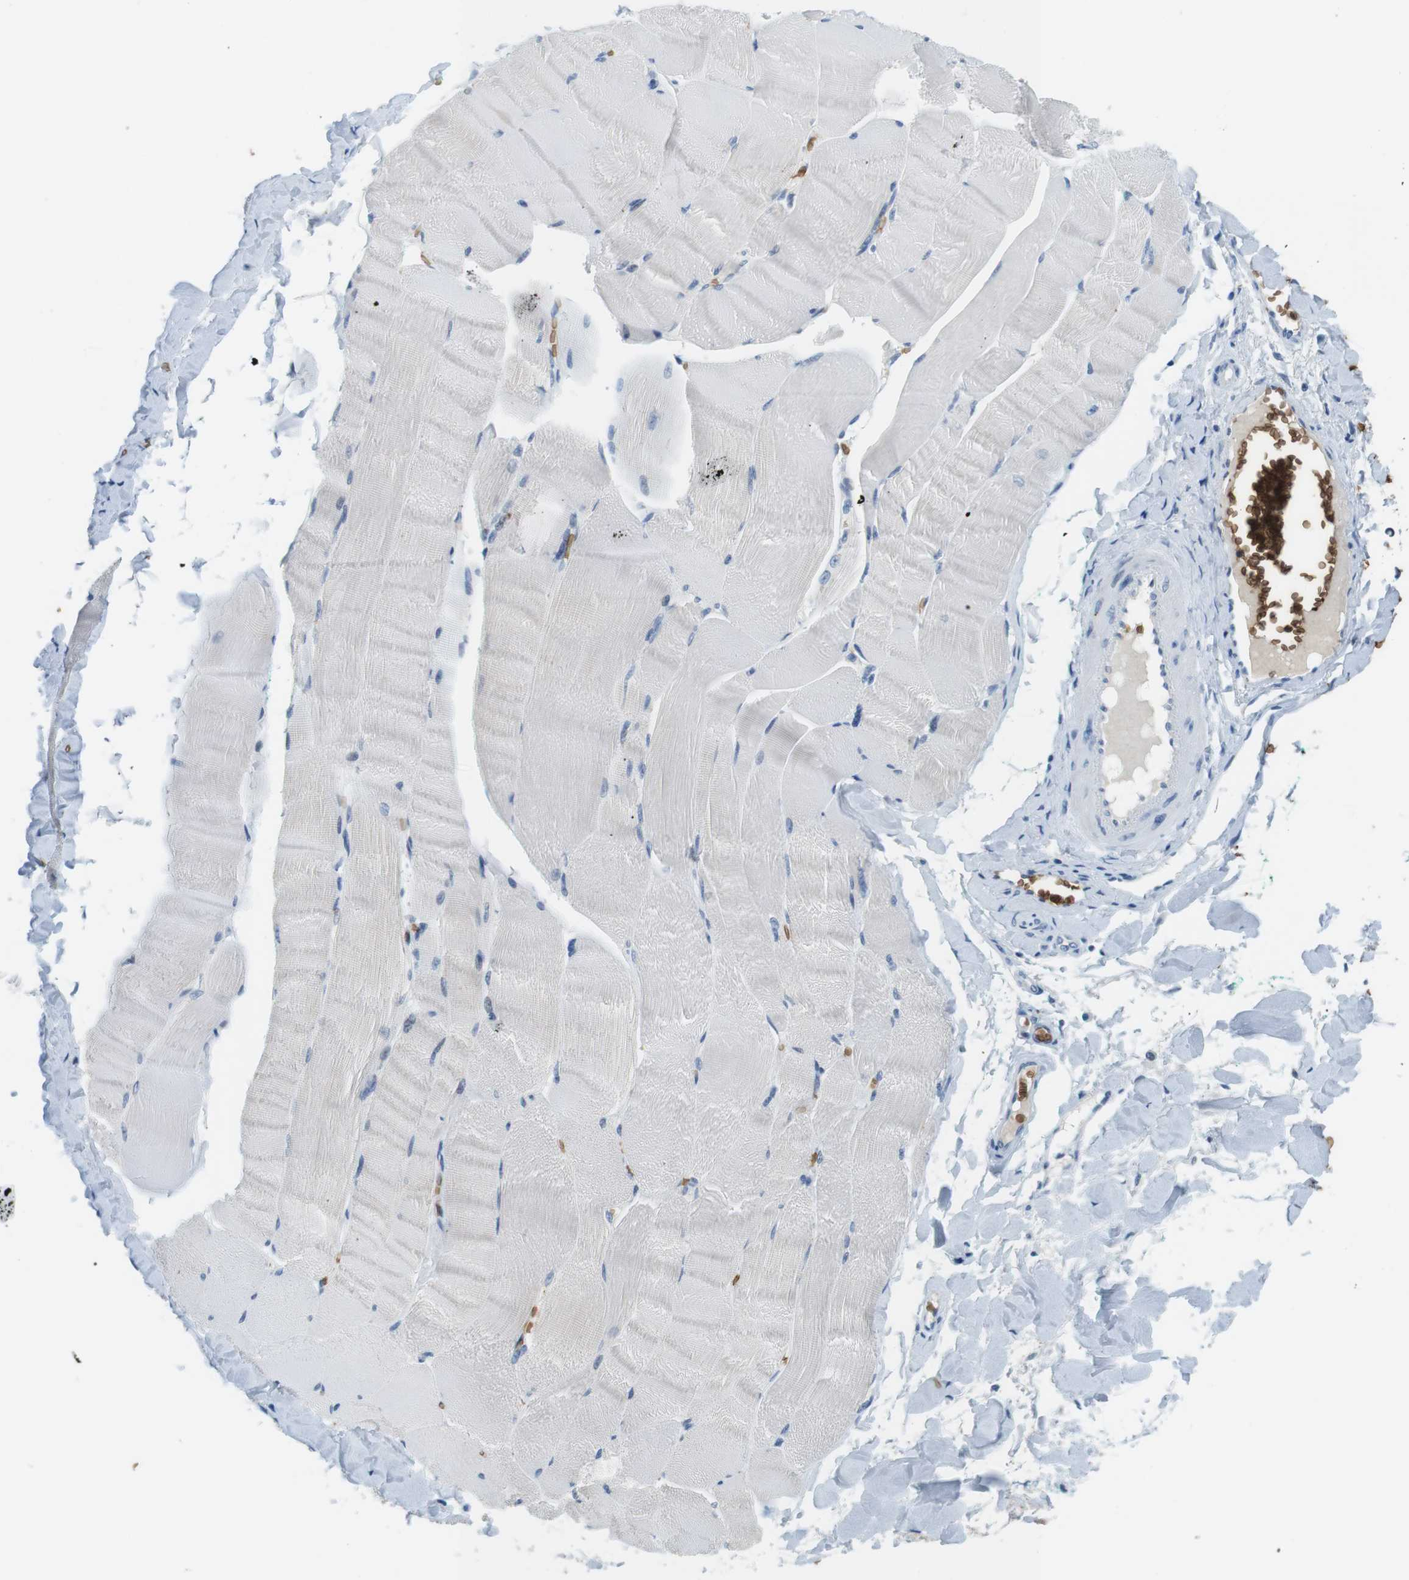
{"staining": {"intensity": "negative", "quantity": "none", "location": "none"}, "tissue": "skeletal muscle", "cell_type": "Myocytes", "image_type": "normal", "snomed": [{"axis": "morphology", "description": "Normal tissue, NOS"}, {"axis": "morphology", "description": "Squamous cell carcinoma, NOS"}, {"axis": "topography", "description": "Skeletal muscle"}], "caption": "DAB immunohistochemical staining of normal skeletal muscle demonstrates no significant expression in myocytes.", "gene": "SLC4A1", "patient": {"sex": "male", "age": 51}}